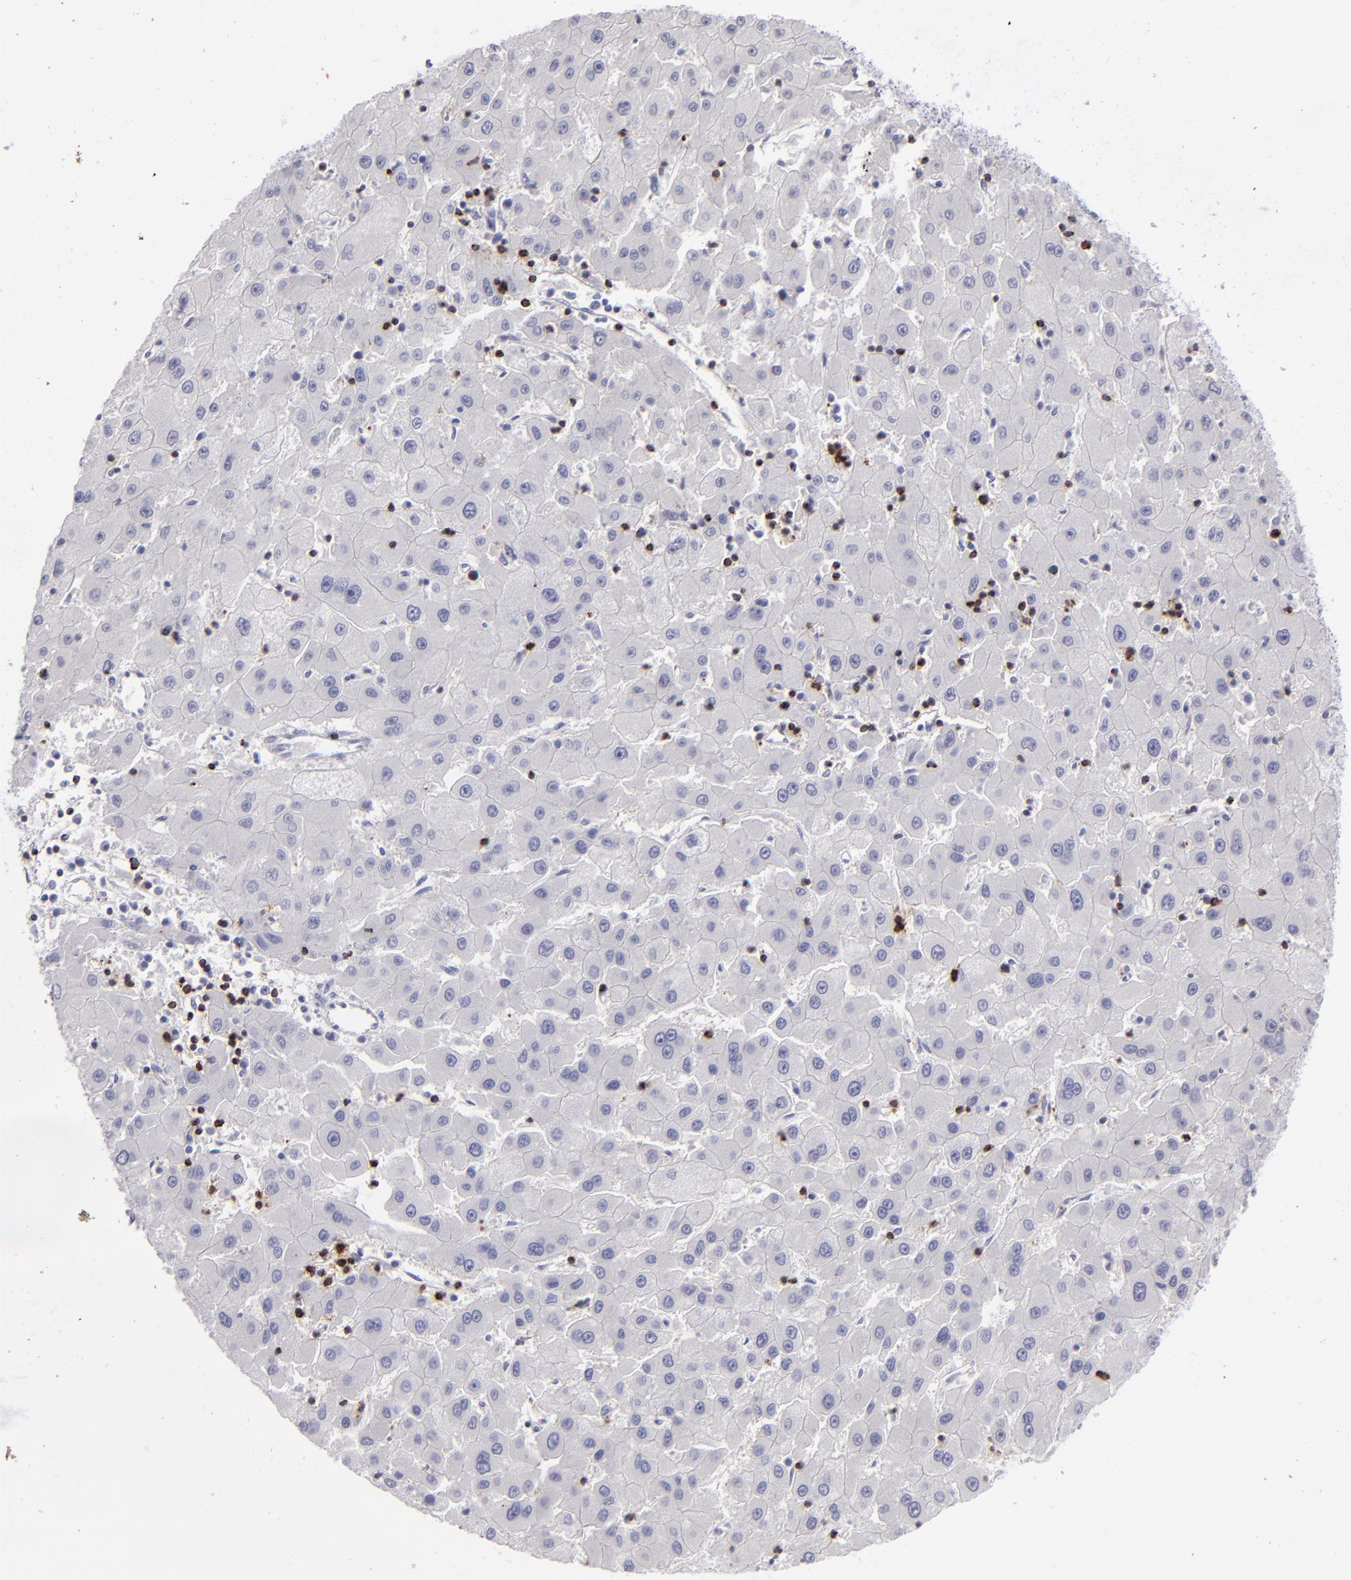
{"staining": {"intensity": "negative", "quantity": "none", "location": "none"}, "tissue": "liver cancer", "cell_type": "Tumor cells", "image_type": "cancer", "snomed": [{"axis": "morphology", "description": "Carcinoma, Hepatocellular, NOS"}, {"axis": "topography", "description": "Liver"}], "caption": "High power microscopy micrograph of an IHC micrograph of liver hepatocellular carcinoma, revealing no significant positivity in tumor cells.", "gene": "CD2", "patient": {"sex": "male", "age": 72}}